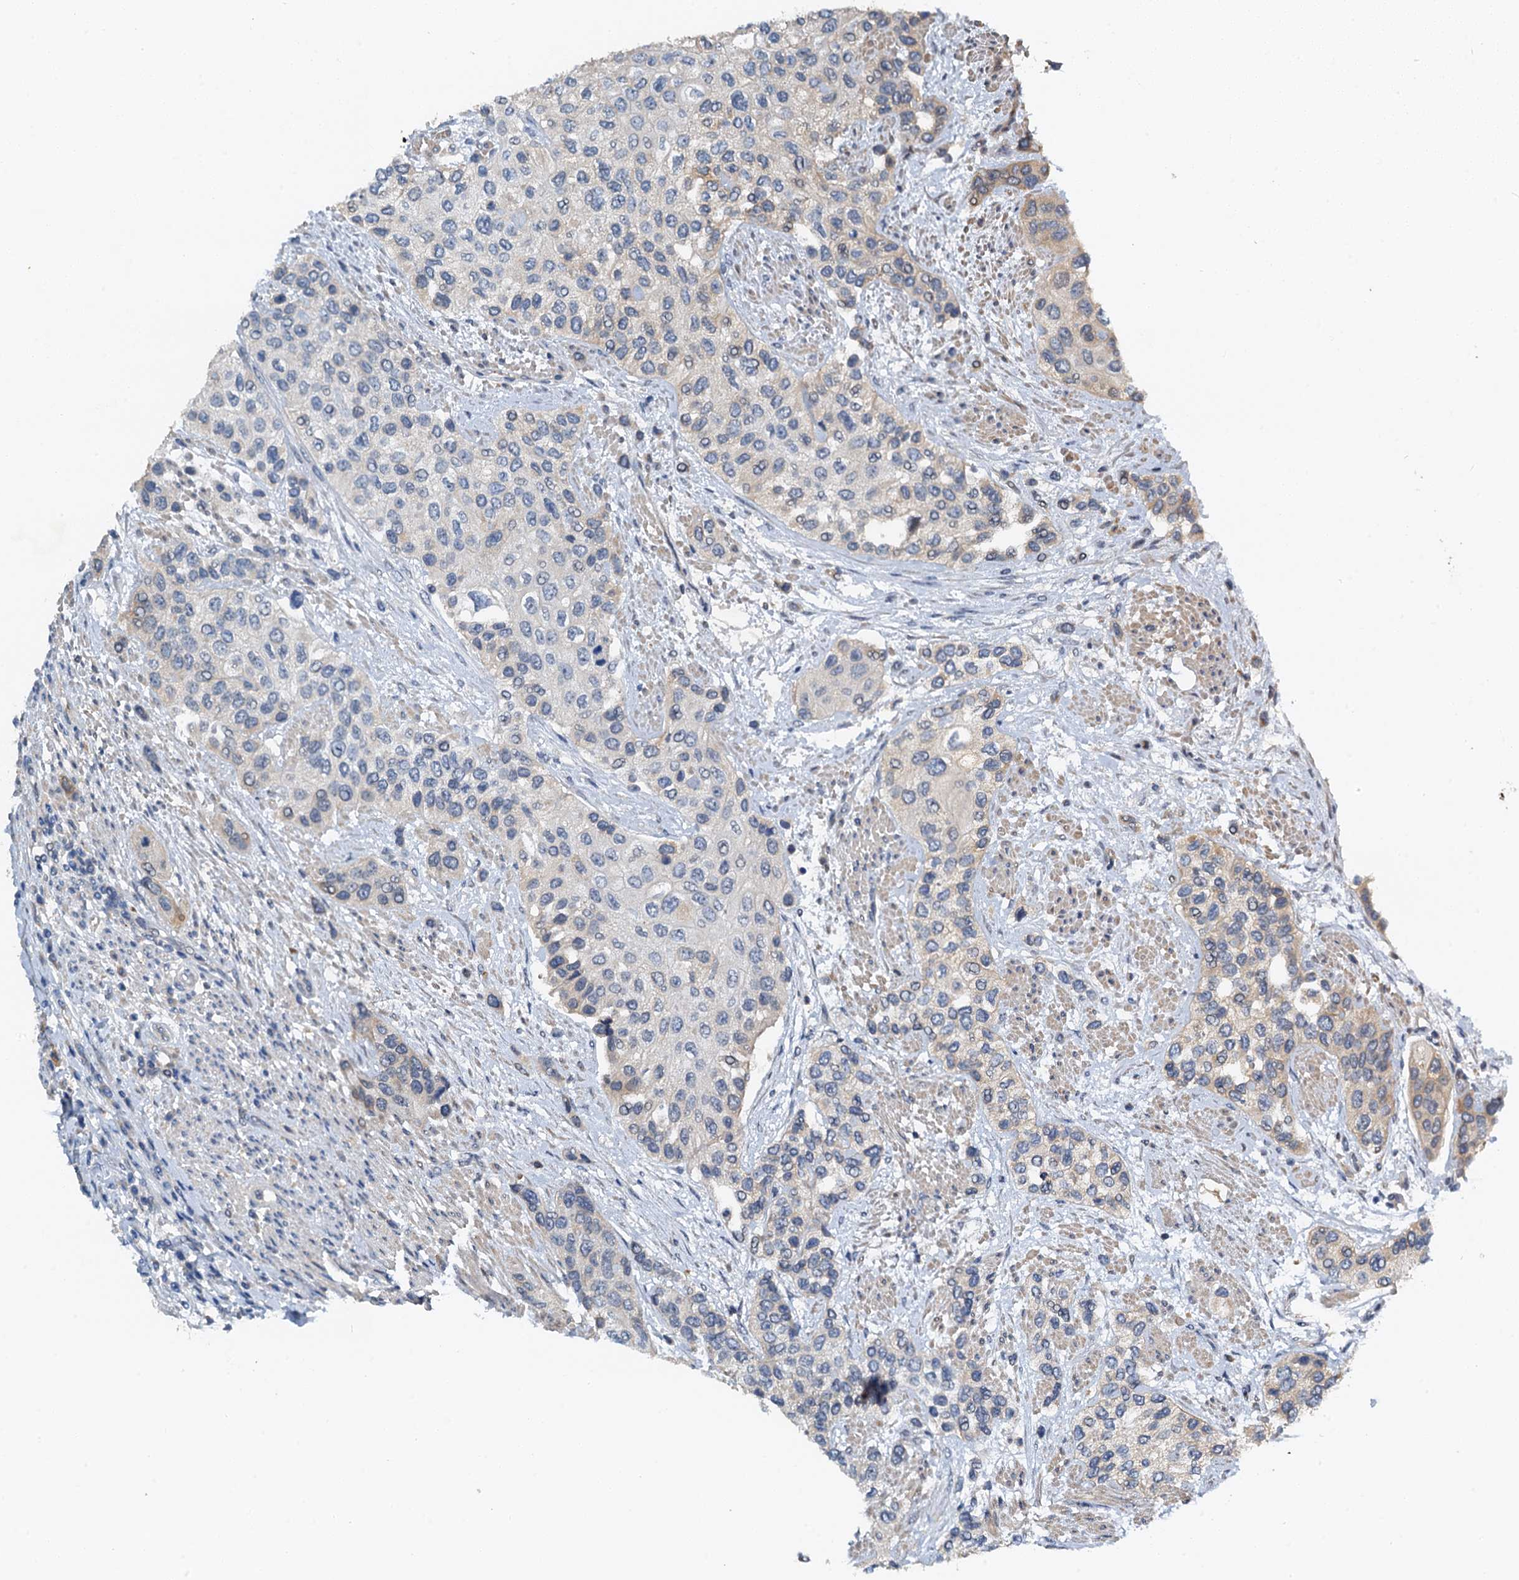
{"staining": {"intensity": "negative", "quantity": "none", "location": "none"}, "tissue": "urothelial cancer", "cell_type": "Tumor cells", "image_type": "cancer", "snomed": [{"axis": "morphology", "description": "Normal tissue, NOS"}, {"axis": "morphology", "description": "Urothelial carcinoma, High grade"}, {"axis": "topography", "description": "Vascular tissue"}, {"axis": "topography", "description": "Urinary bladder"}], "caption": "Protein analysis of urothelial cancer demonstrates no significant expression in tumor cells. (DAB immunohistochemistry (IHC) with hematoxylin counter stain).", "gene": "ZNF606", "patient": {"sex": "female", "age": 56}}